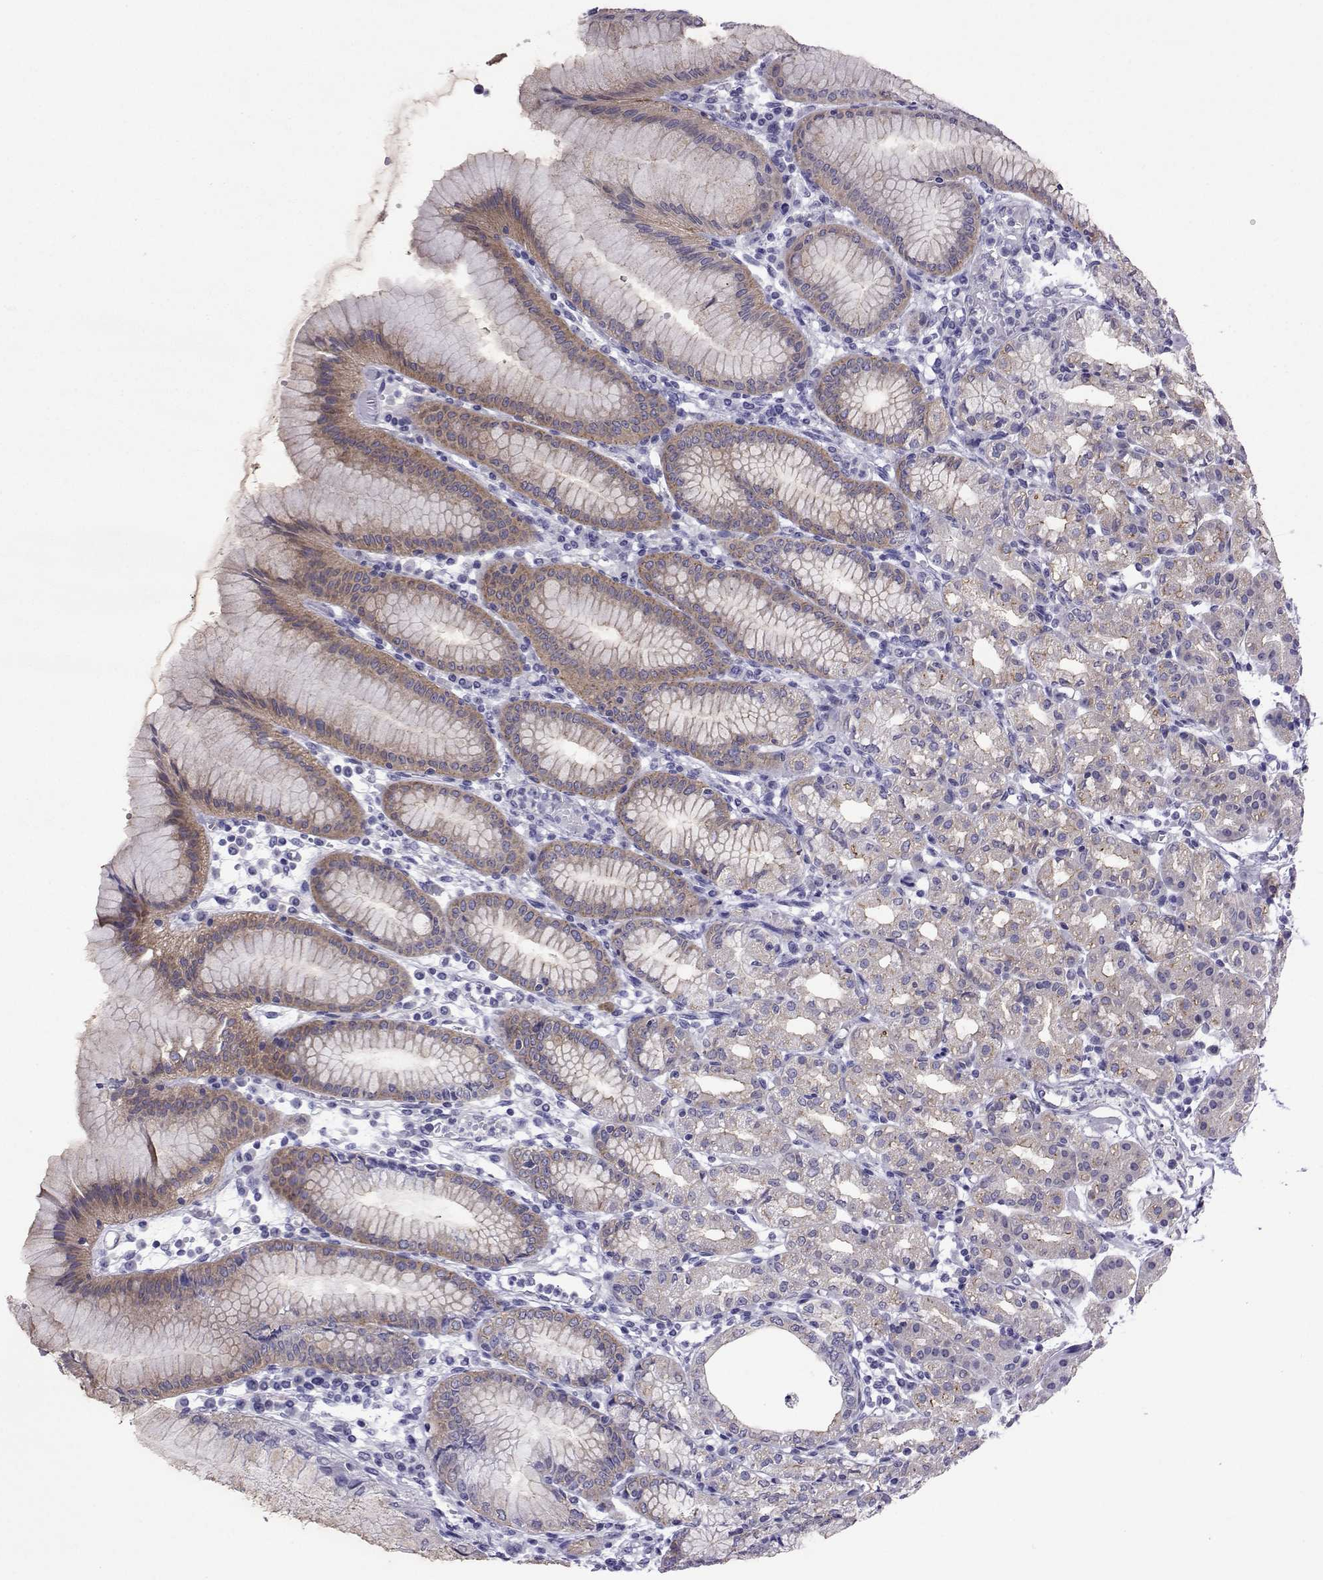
{"staining": {"intensity": "moderate", "quantity": "25%-75%", "location": "cytoplasmic/membranous"}, "tissue": "stomach", "cell_type": "Glandular cells", "image_type": "normal", "snomed": [{"axis": "morphology", "description": "Normal tissue, NOS"}, {"axis": "topography", "description": "Skeletal muscle"}, {"axis": "topography", "description": "Stomach"}], "caption": "The histopathology image shows a brown stain indicating the presence of a protein in the cytoplasmic/membranous of glandular cells in stomach. (DAB IHC, brown staining for protein, blue staining for nuclei).", "gene": "COL22A1", "patient": {"sex": "female", "age": 57}}